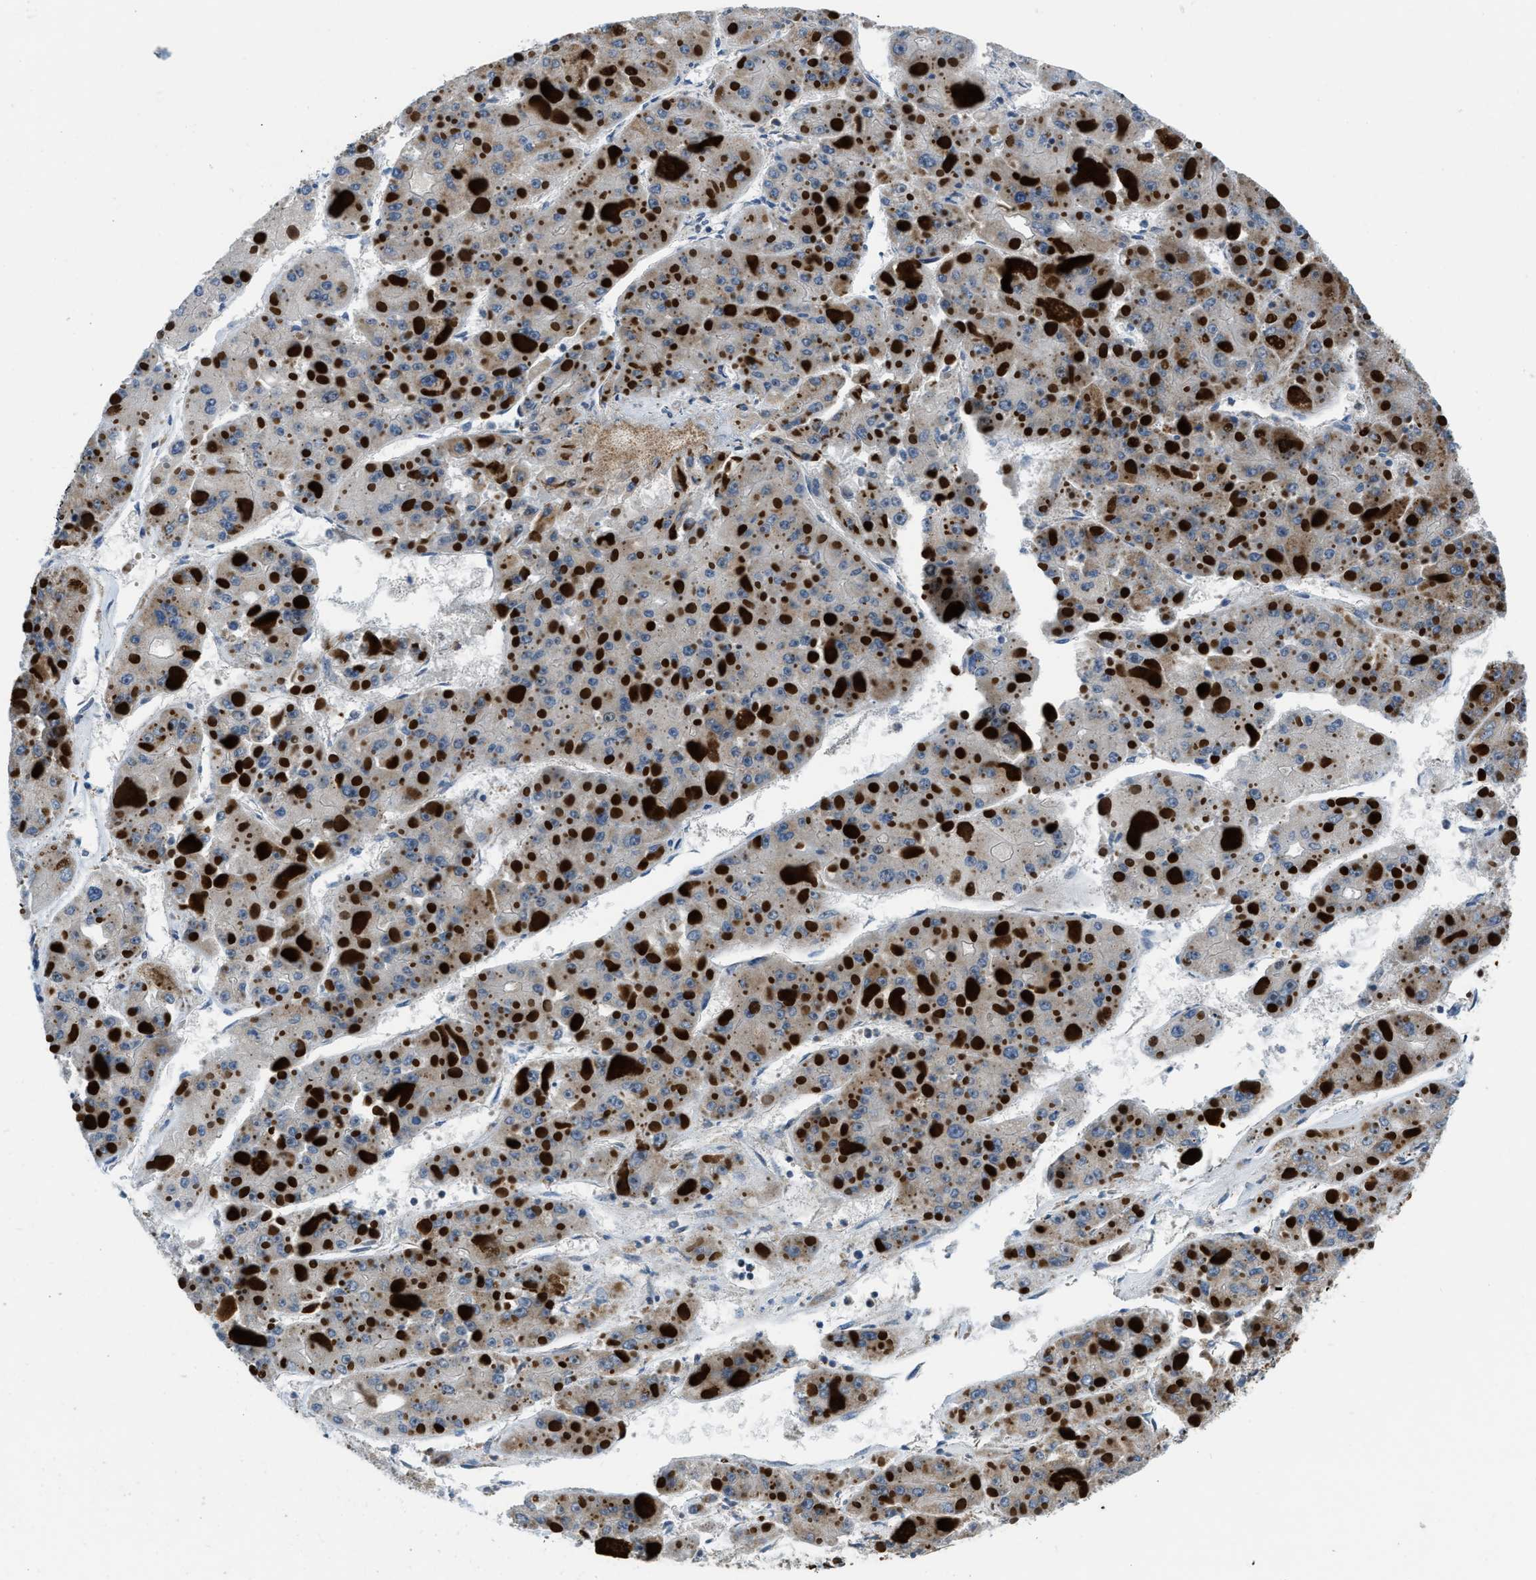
{"staining": {"intensity": "moderate", "quantity": "25%-75%", "location": "cytoplasmic/membranous"}, "tissue": "liver cancer", "cell_type": "Tumor cells", "image_type": "cancer", "snomed": [{"axis": "morphology", "description": "Carcinoma, Hepatocellular, NOS"}, {"axis": "topography", "description": "Liver"}], "caption": "The immunohistochemical stain highlights moderate cytoplasmic/membranous expression in tumor cells of liver cancer (hepatocellular carcinoma) tissue.", "gene": "GSDME", "patient": {"sex": "female", "age": 73}}